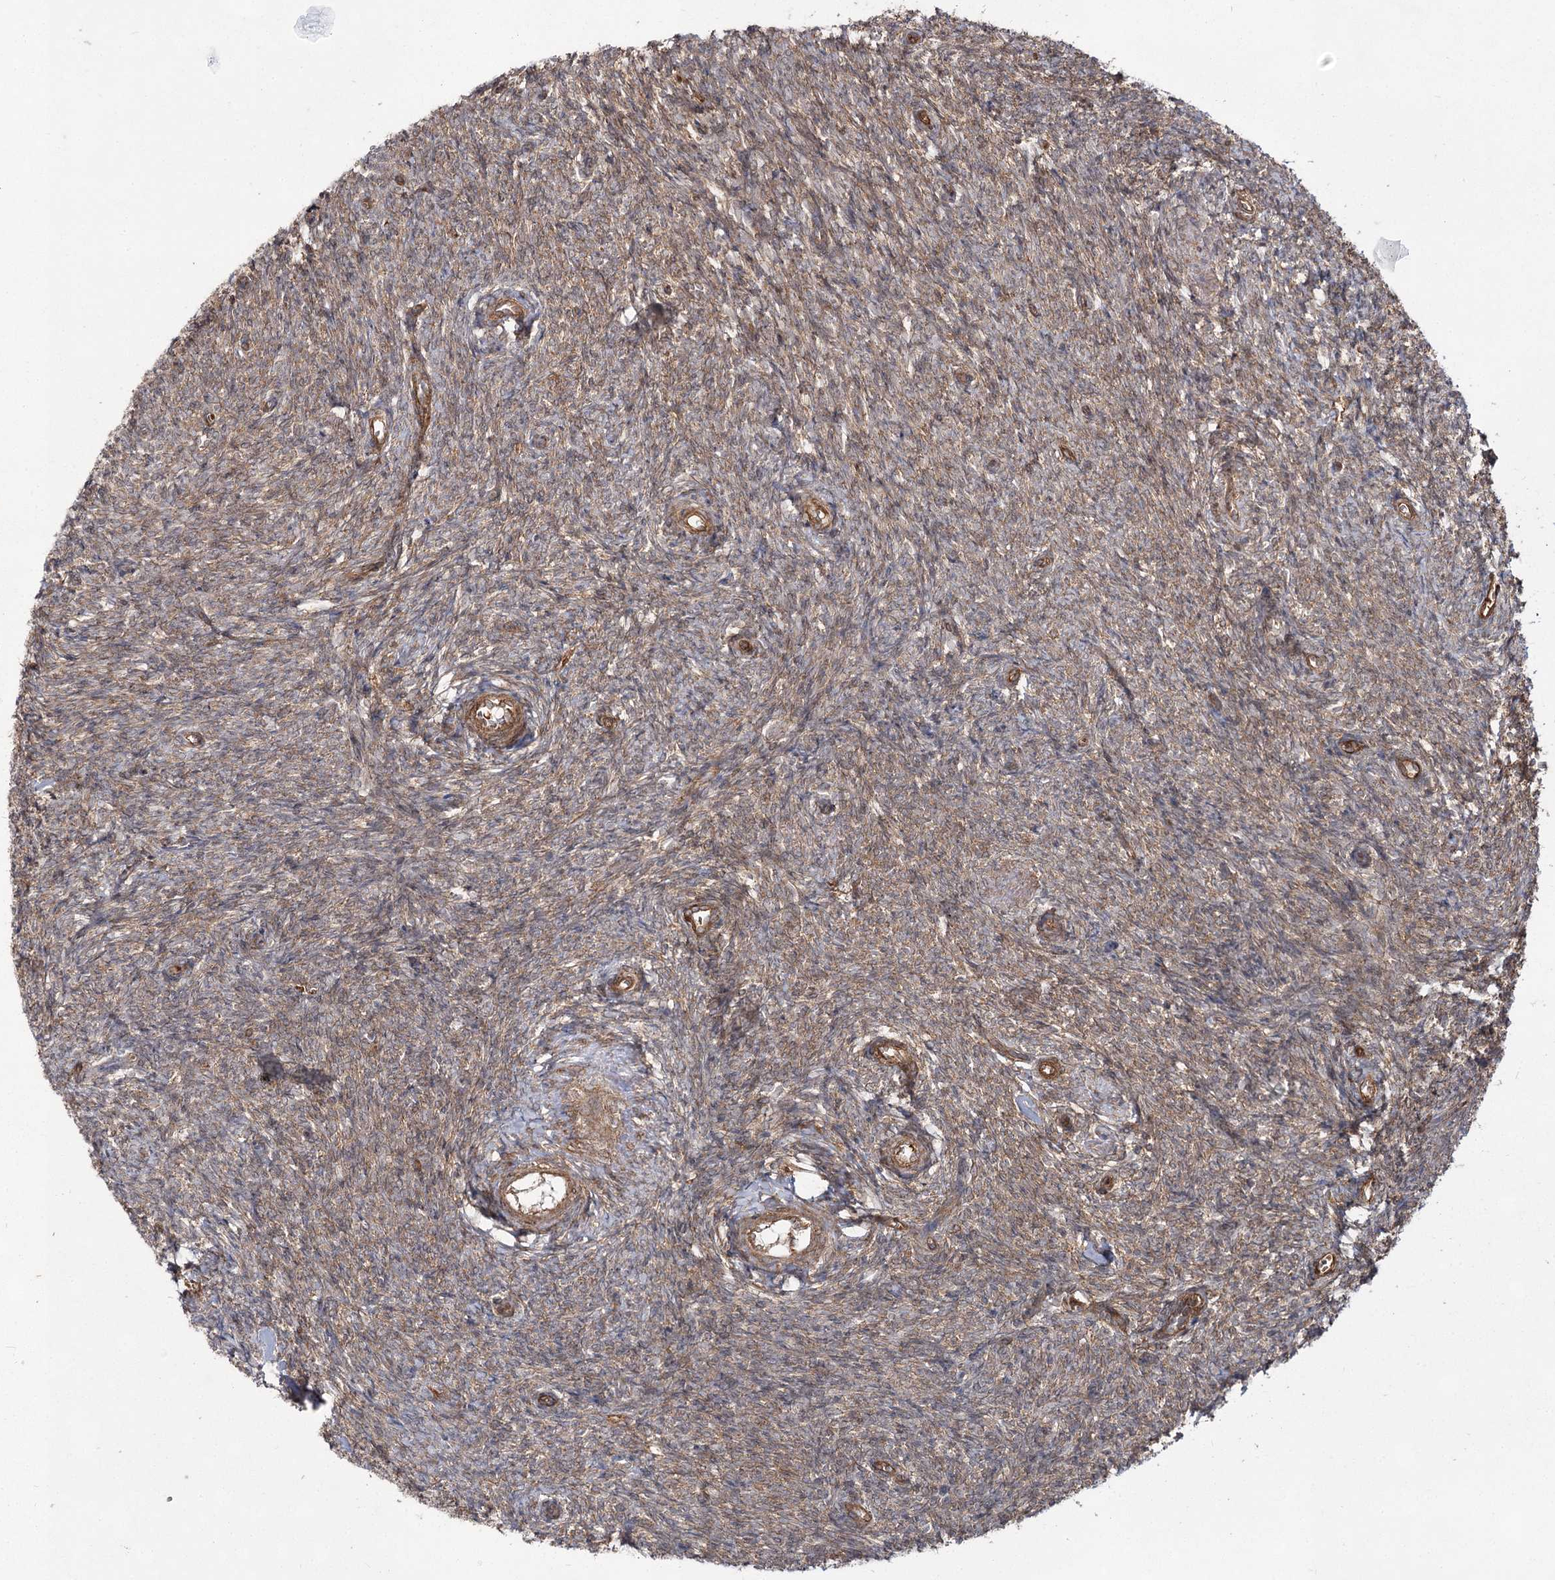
{"staining": {"intensity": "moderate", "quantity": ">75%", "location": "cytoplasmic/membranous"}, "tissue": "ovary", "cell_type": "Ovarian stroma cells", "image_type": "normal", "snomed": [{"axis": "morphology", "description": "Normal tissue, NOS"}, {"axis": "topography", "description": "Ovary"}], "caption": "Ovarian stroma cells exhibit medium levels of moderate cytoplasmic/membranous staining in about >75% of cells in normal human ovary. Nuclei are stained in blue.", "gene": "IQSEC1", "patient": {"sex": "female", "age": 44}}